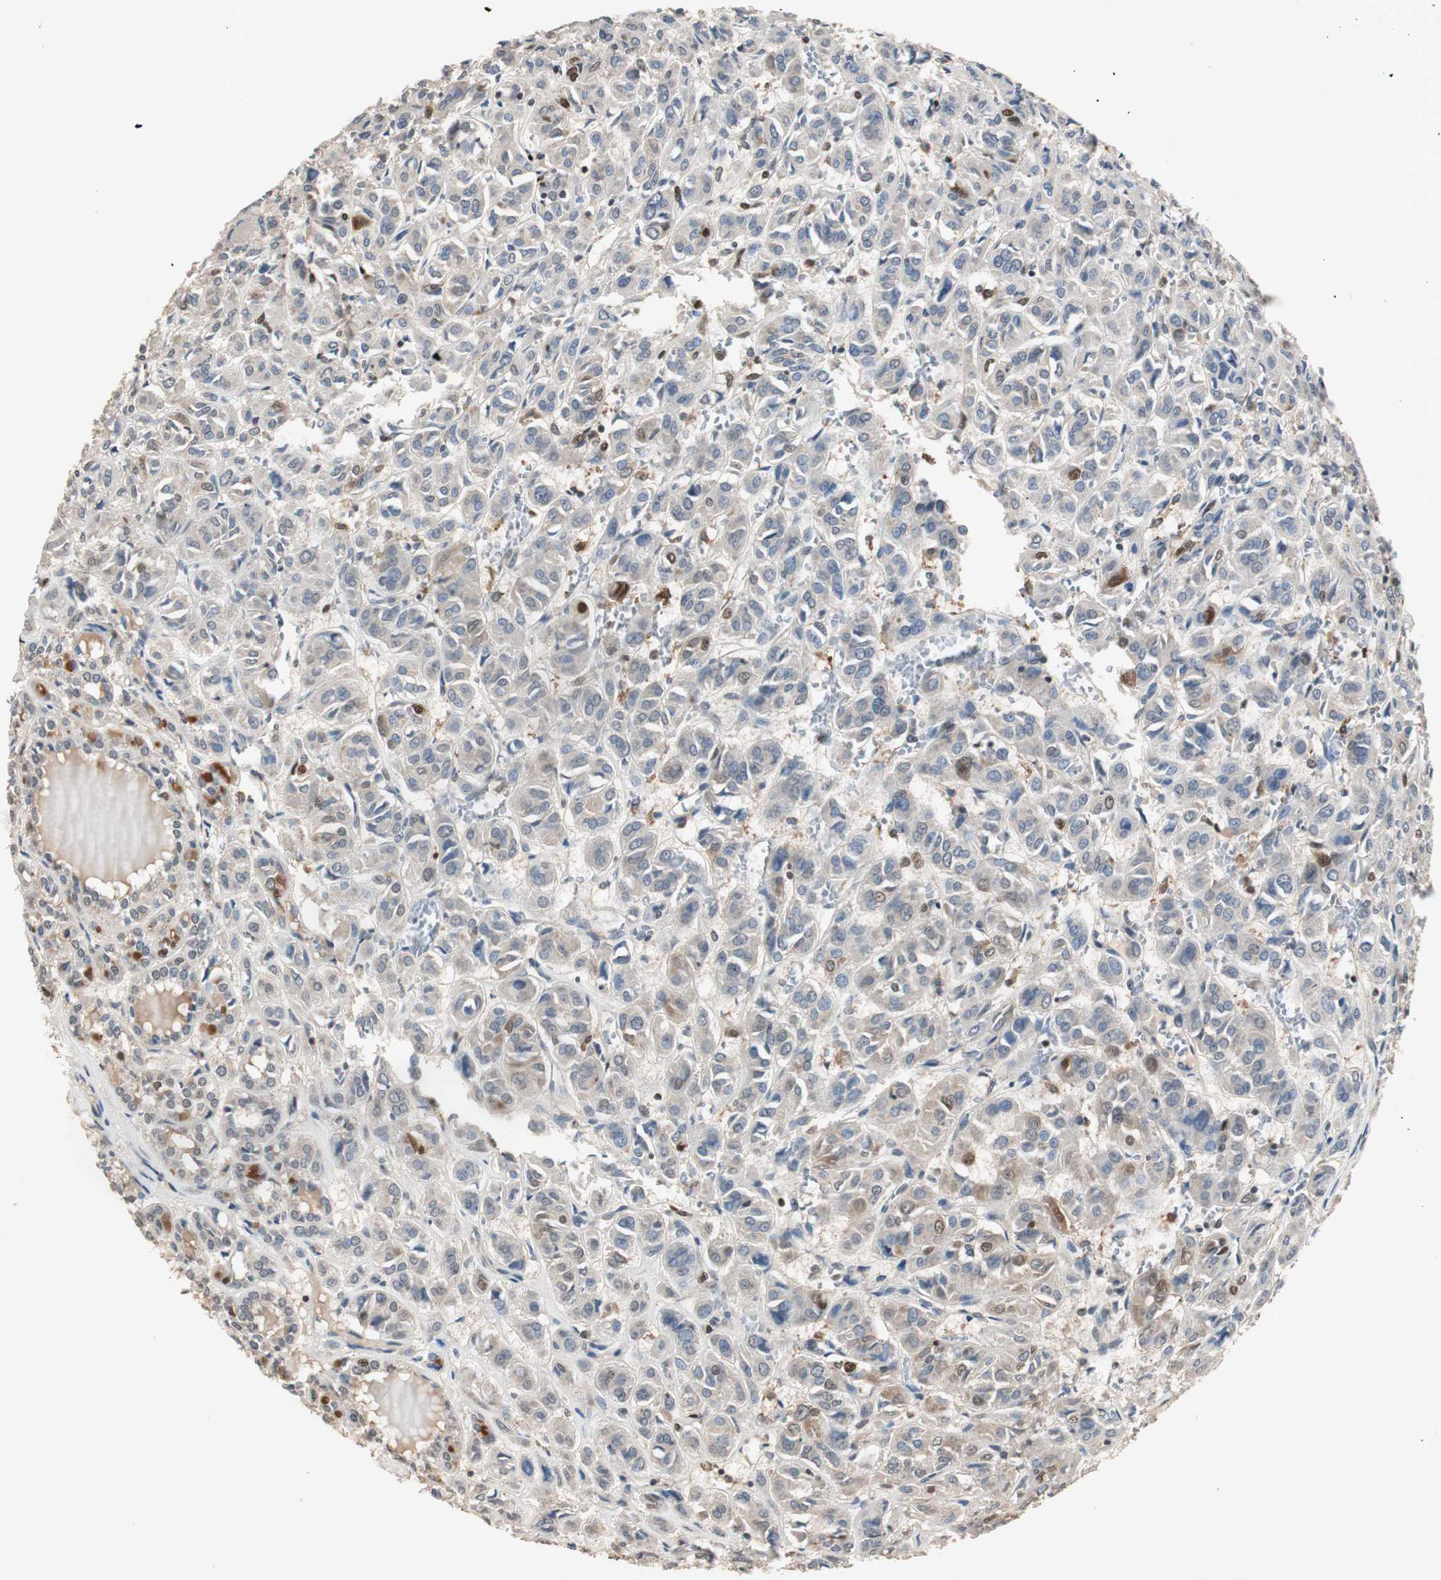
{"staining": {"intensity": "strong", "quantity": "<25%", "location": "nuclear"}, "tissue": "thyroid cancer", "cell_type": "Tumor cells", "image_type": "cancer", "snomed": [{"axis": "morphology", "description": "Follicular adenoma carcinoma, NOS"}, {"axis": "topography", "description": "Thyroid gland"}], "caption": "Tumor cells exhibit strong nuclear expression in about <25% of cells in thyroid cancer (follicular adenoma carcinoma). (IHC, brightfield microscopy, high magnification).", "gene": "FEN1", "patient": {"sex": "female", "age": 71}}